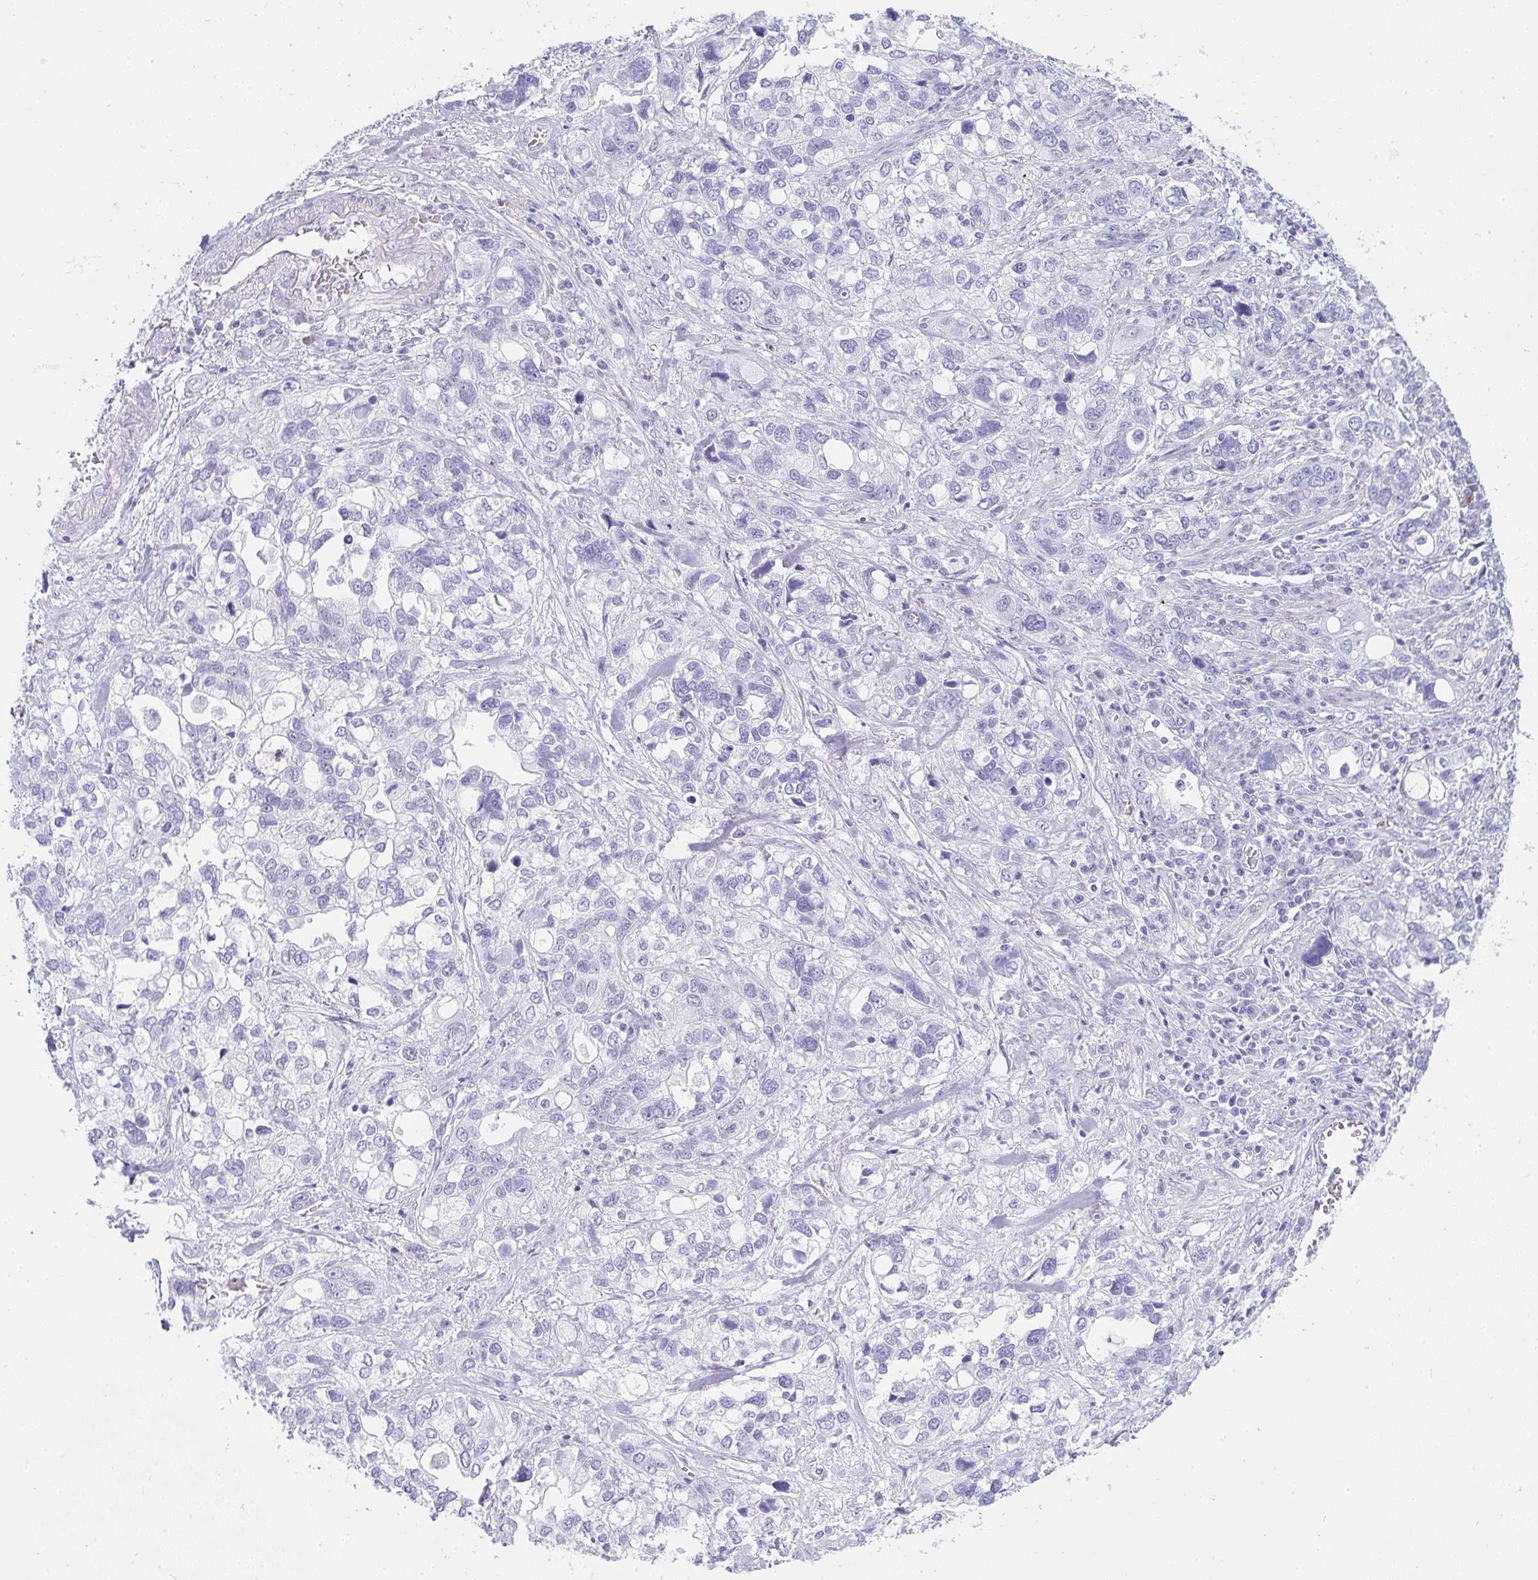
{"staining": {"intensity": "negative", "quantity": "none", "location": "none"}, "tissue": "stomach cancer", "cell_type": "Tumor cells", "image_type": "cancer", "snomed": [{"axis": "morphology", "description": "Adenocarcinoma, NOS"}, {"axis": "topography", "description": "Stomach, upper"}], "caption": "A histopathology image of stomach adenocarcinoma stained for a protein displays no brown staining in tumor cells. (IHC, brightfield microscopy, high magnification).", "gene": "PRND", "patient": {"sex": "female", "age": 81}}